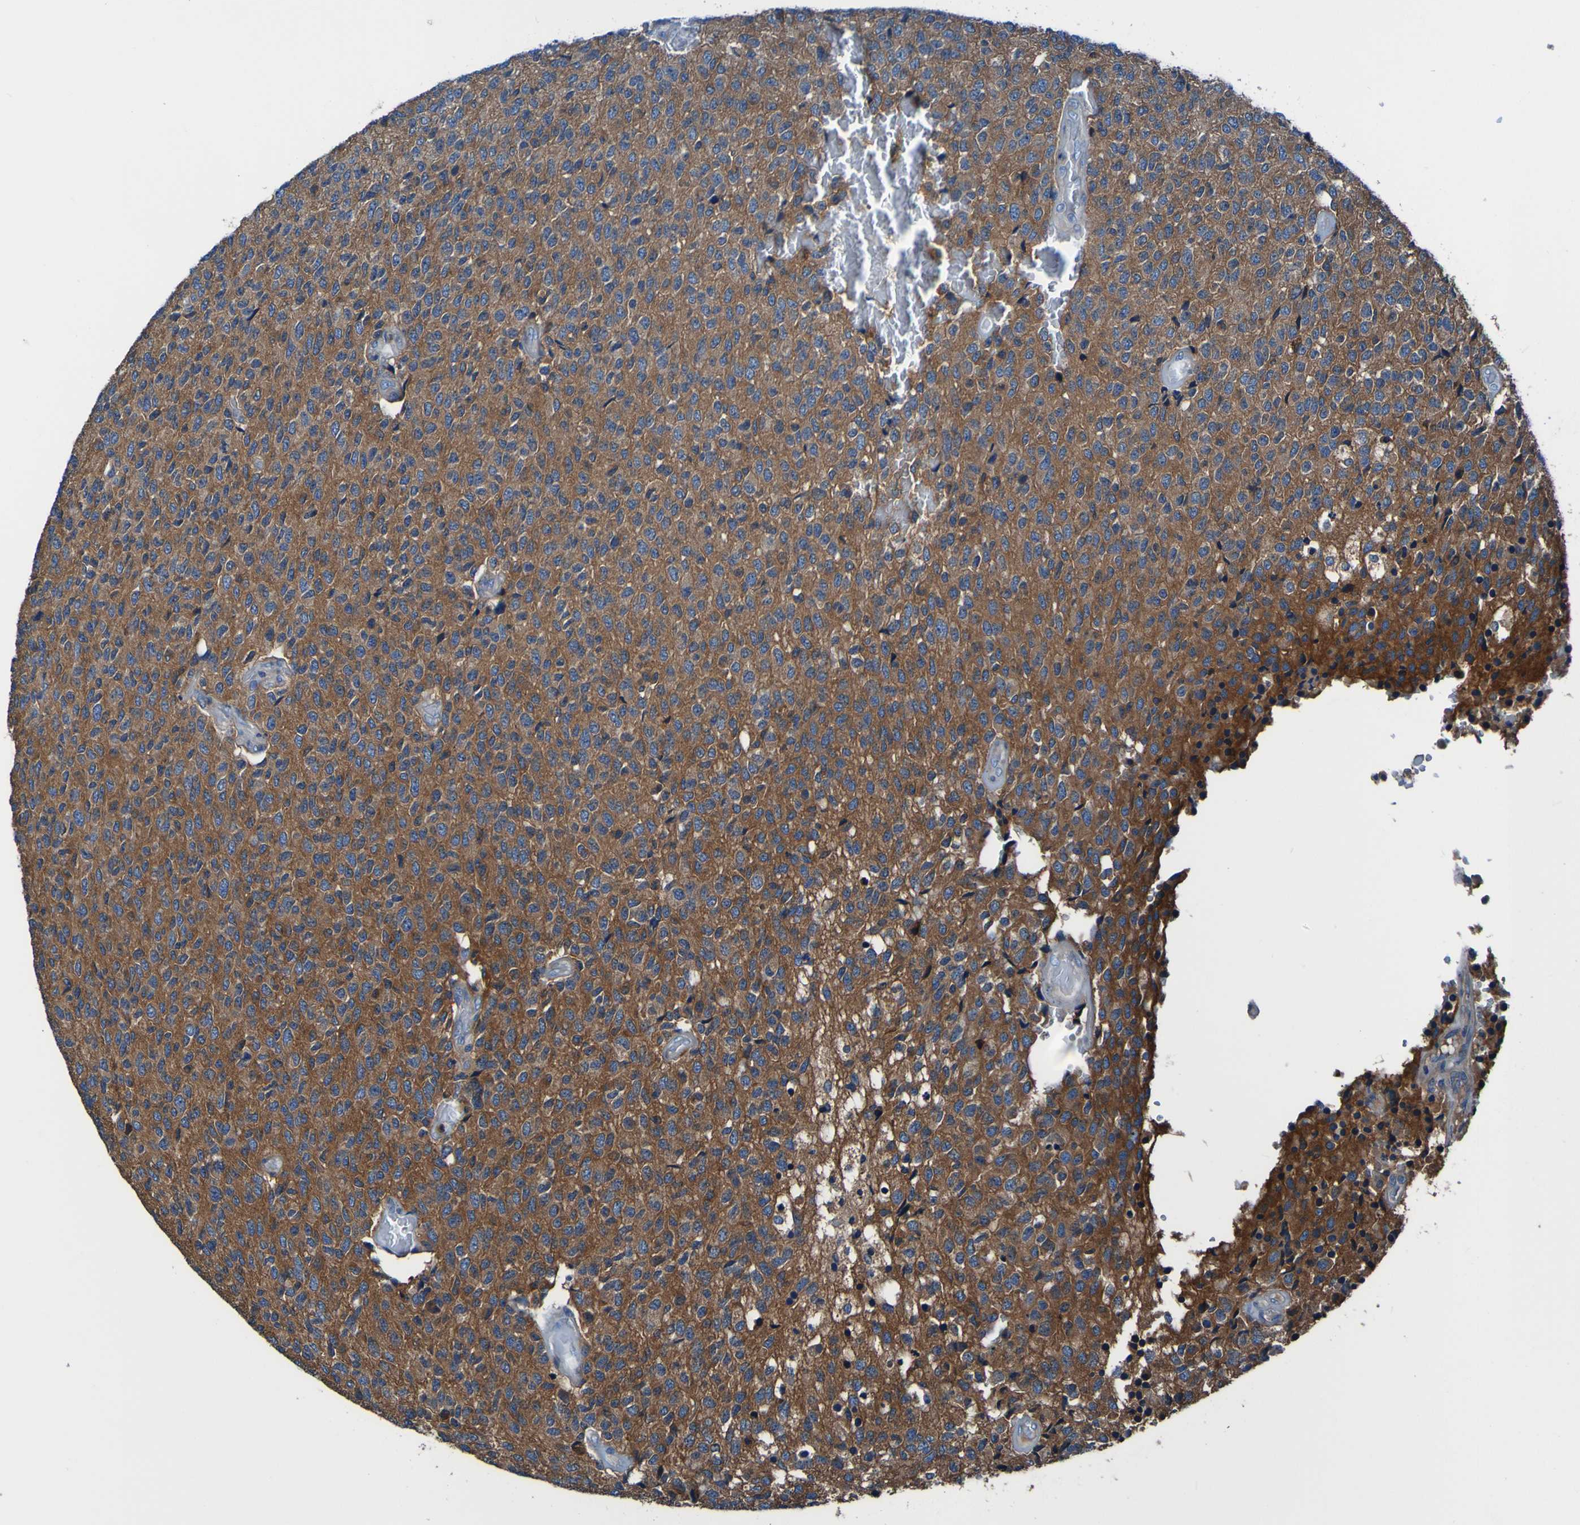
{"staining": {"intensity": "moderate", "quantity": ">75%", "location": "cytoplasmic/membranous"}, "tissue": "glioma", "cell_type": "Tumor cells", "image_type": "cancer", "snomed": [{"axis": "morphology", "description": "Glioma, malignant, High grade"}, {"axis": "topography", "description": "pancreas cauda"}], "caption": "Immunohistochemistry histopathology image of human glioma stained for a protein (brown), which exhibits medium levels of moderate cytoplasmic/membranous staining in about >75% of tumor cells.", "gene": "RAB5B", "patient": {"sex": "male", "age": 60}}